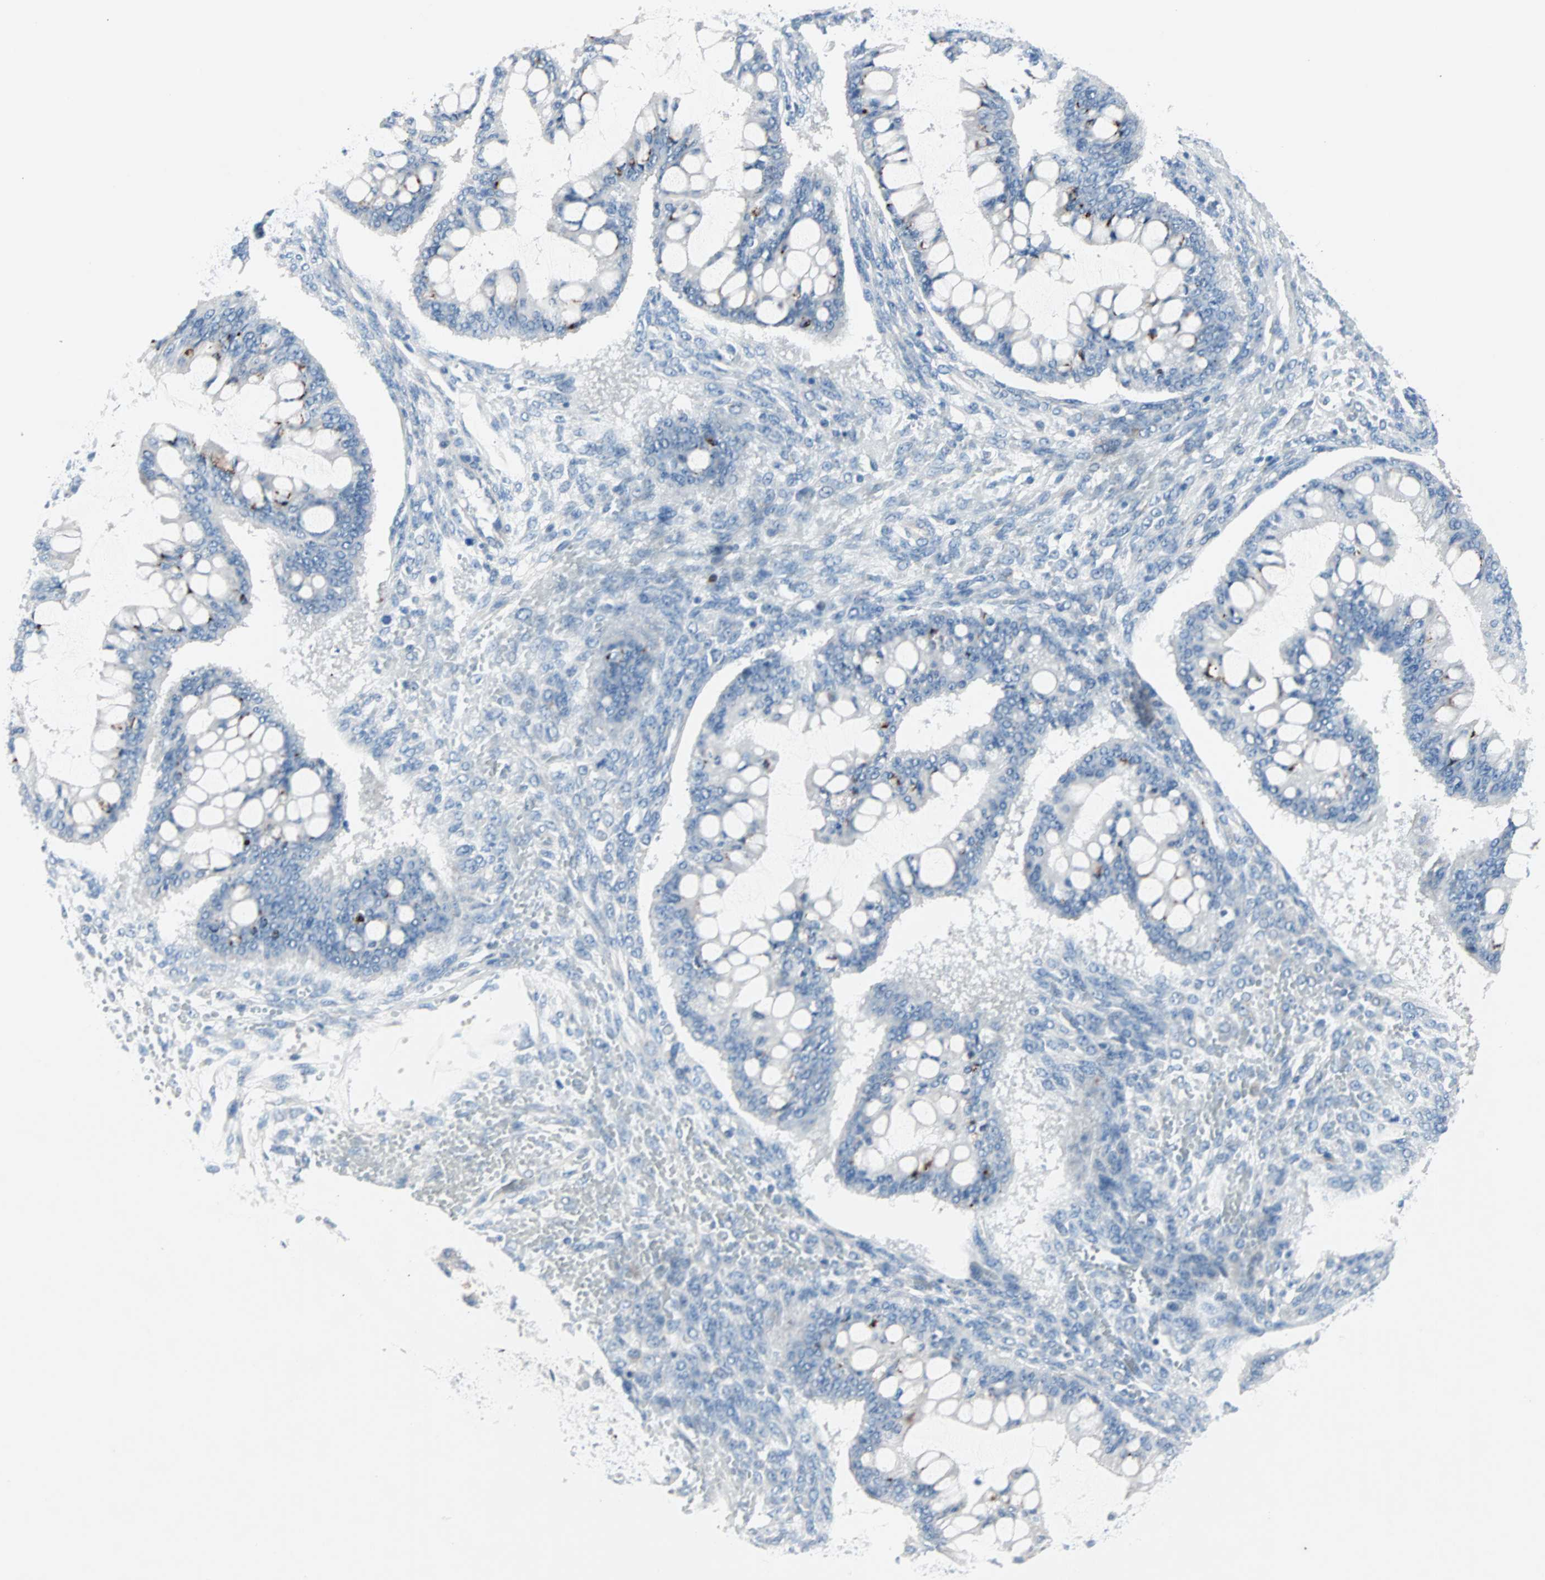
{"staining": {"intensity": "moderate", "quantity": "<25%", "location": "cytoplasmic/membranous"}, "tissue": "ovarian cancer", "cell_type": "Tumor cells", "image_type": "cancer", "snomed": [{"axis": "morphology", "description": "Cystadenocarcinoma, mucinous, NOS"}, {"axis": "topography", "description": "Ovary"}], "caption": "Protein analysis of ovarian cancer tissue shows moderate cytoplasmic/membranous positivity in about <25% of tumor cells. (DAB = brown stain, brightfield microscopy at high magnification).", "gene": "NEFH", "patient": {"sex": "female", "age": 73}}